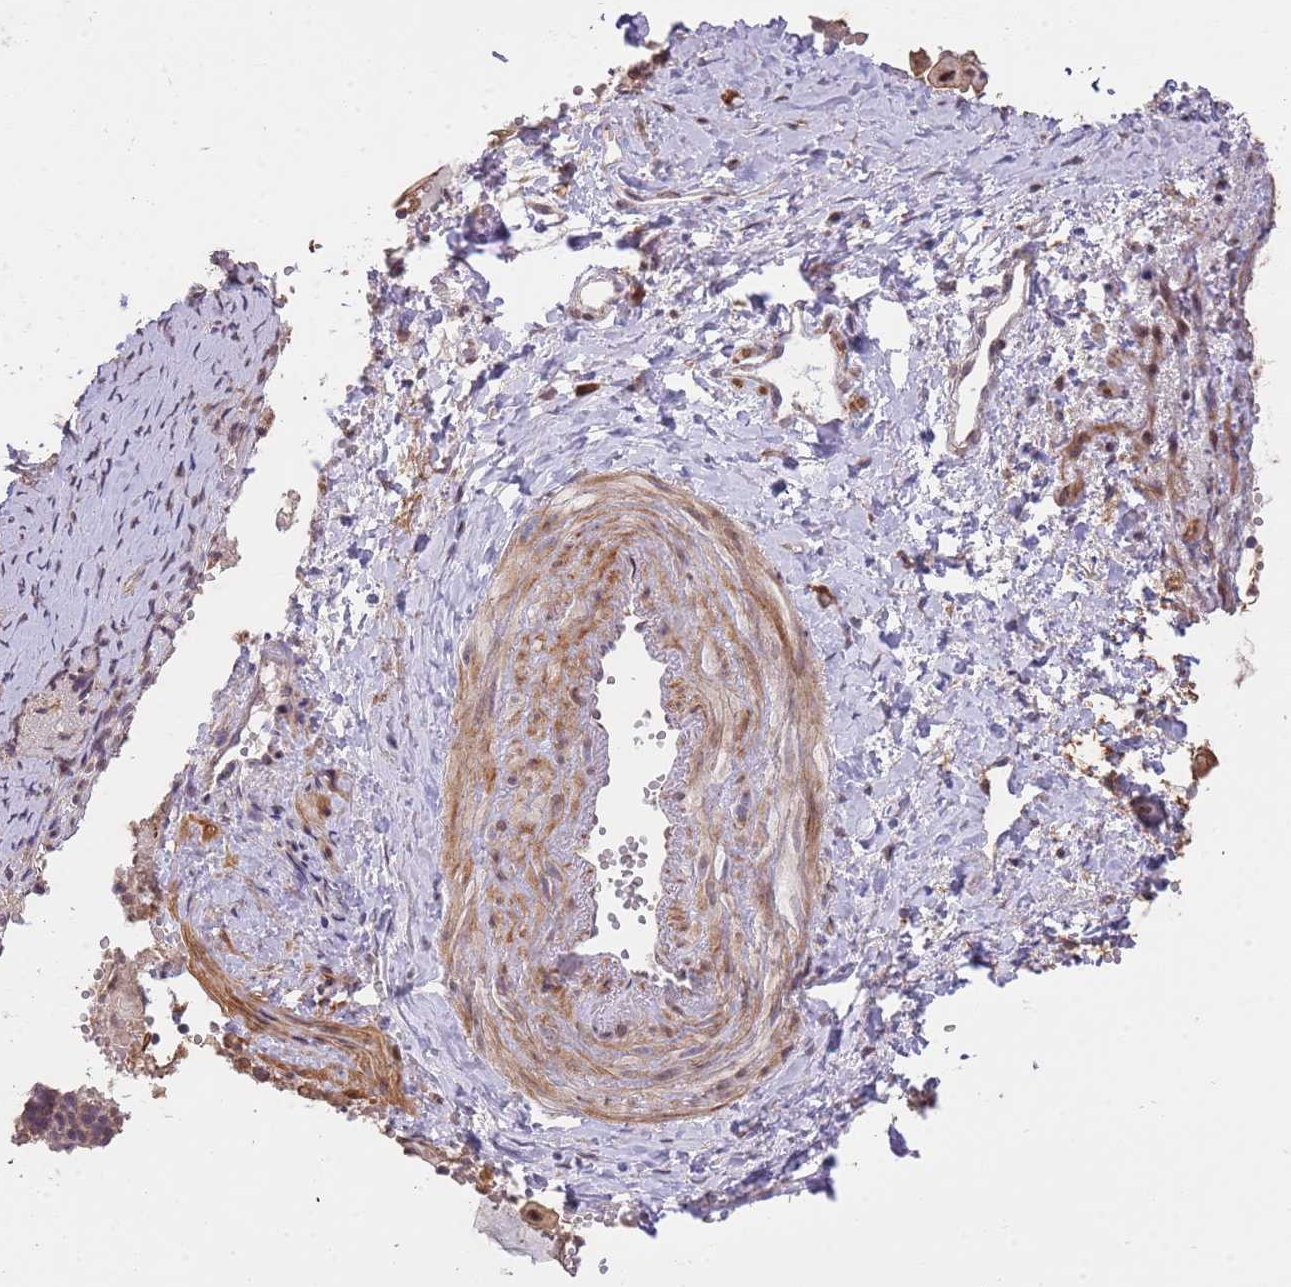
{"staining": {"intensity": "weak", "quantity": "25%-75%", "location": "cytoplasmic/membranous"}, "tissue": "cervical cancer", "cell_type": "Tumor cells", "image_type": "cancer", "snomed": [{"axis": "morphology", "description": "Normal tissue, NOS"}, {"axis": "morphology", "description": "Squamous cell carcinoma, NOS"}, {"axis": "topography", "description": "Cervix"}], "caption": "Human cervical cancer (squamous cell carcinoma) stained with a protein marker demonstrates weak staining in tumor cells.", "gene": "SLC16A4", "patient": {"sex": "female", "age": 39}}